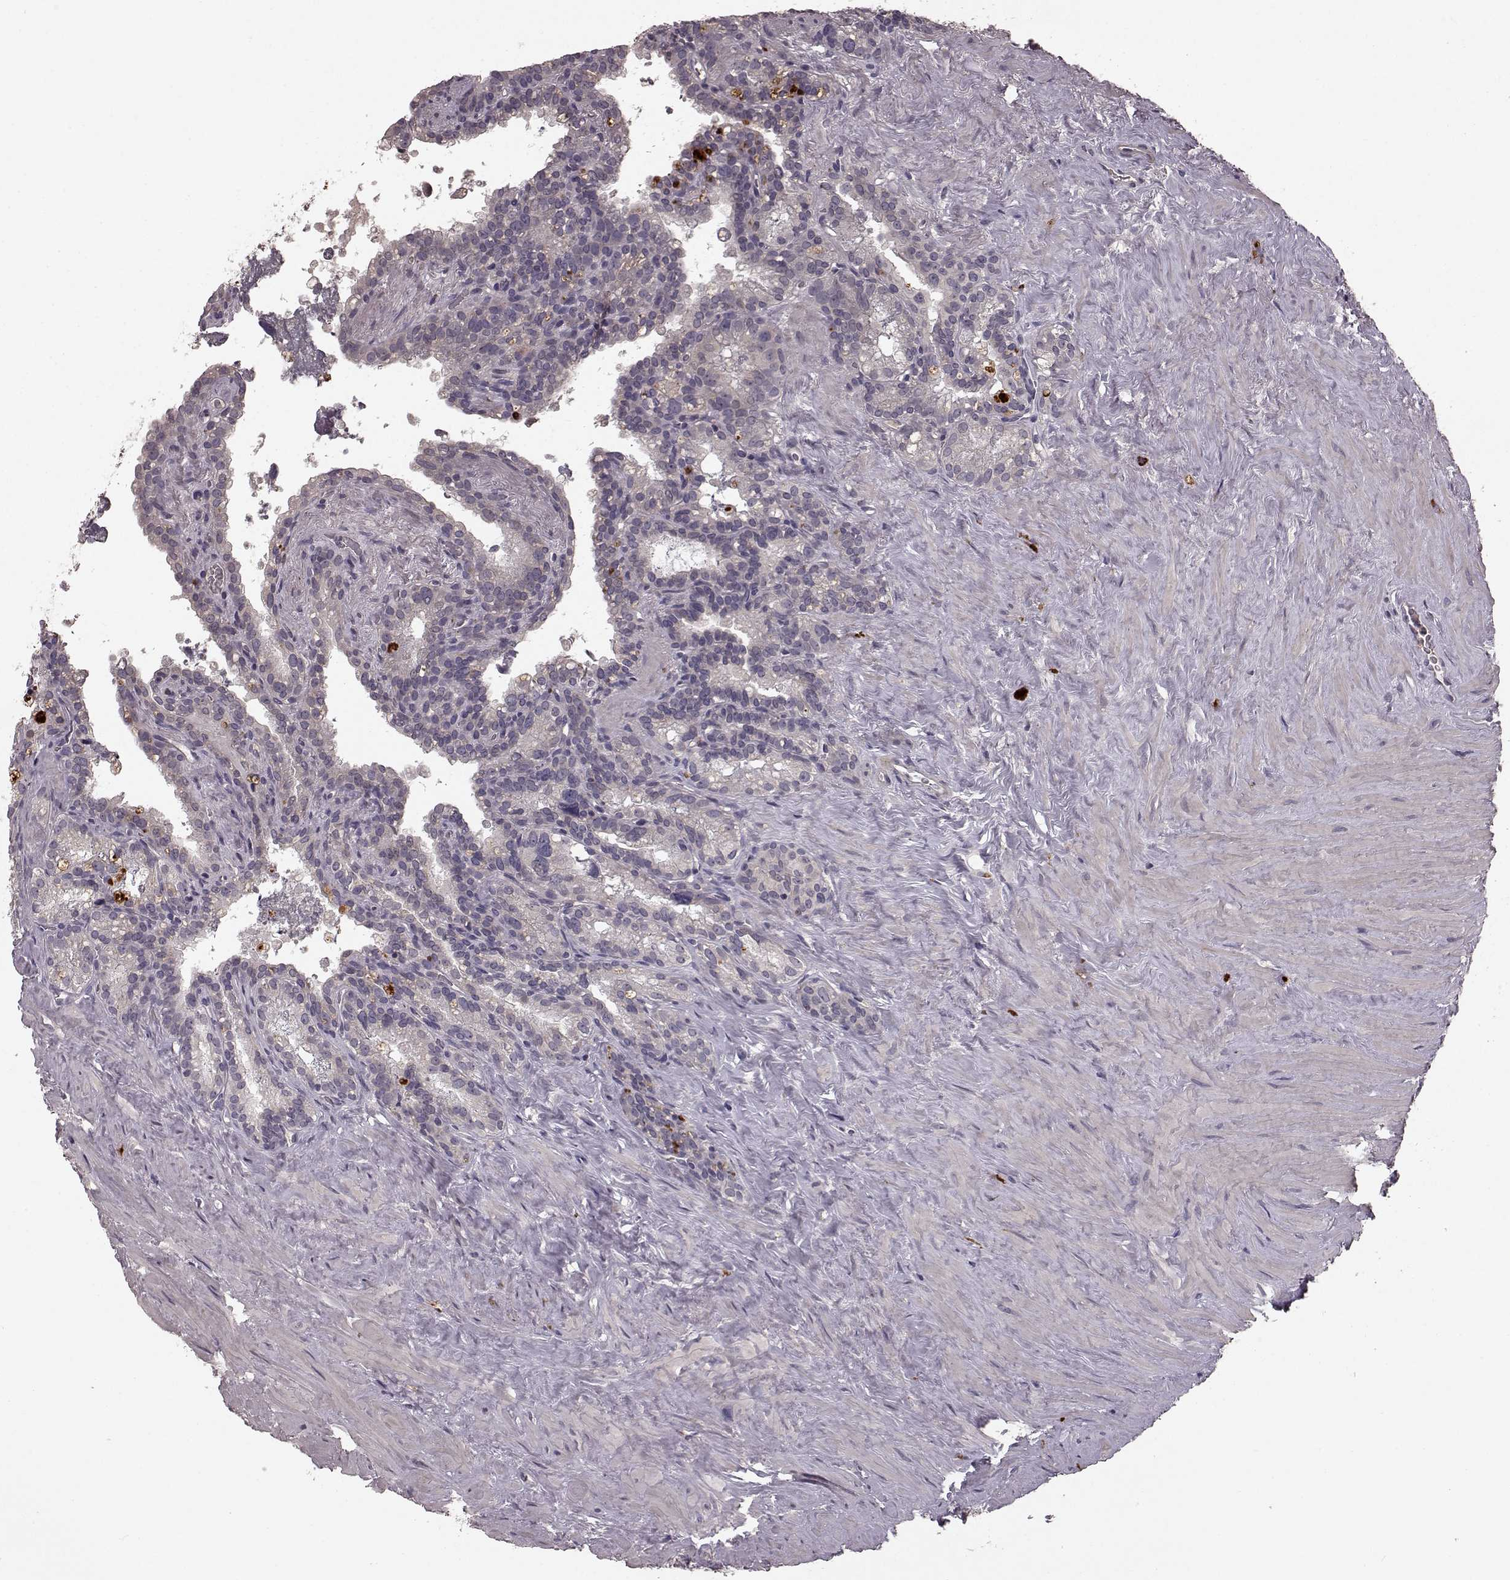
{"staining": {"intensity": "negative", "quantity": "none", "location": "none"}, "tissue": "seminal vesicle", "cell_type": "Glandular cells", "image_type": "normal", "snomed": [{"axis": "morphology", "description": "Normal tissue, NOS"}, {"axis": "topography", "description": "Seminal veicle"}], "caption": "Immunohistochemistry histopathology image of unremarkable seminal vesicle: seminal vesicle stained with DAB (3,3'-diaminobenzidine) shows no significant protein staining in glandular cells.", "gene": "SLC22A18", "patient": {"sex": "male", "age": 71}}